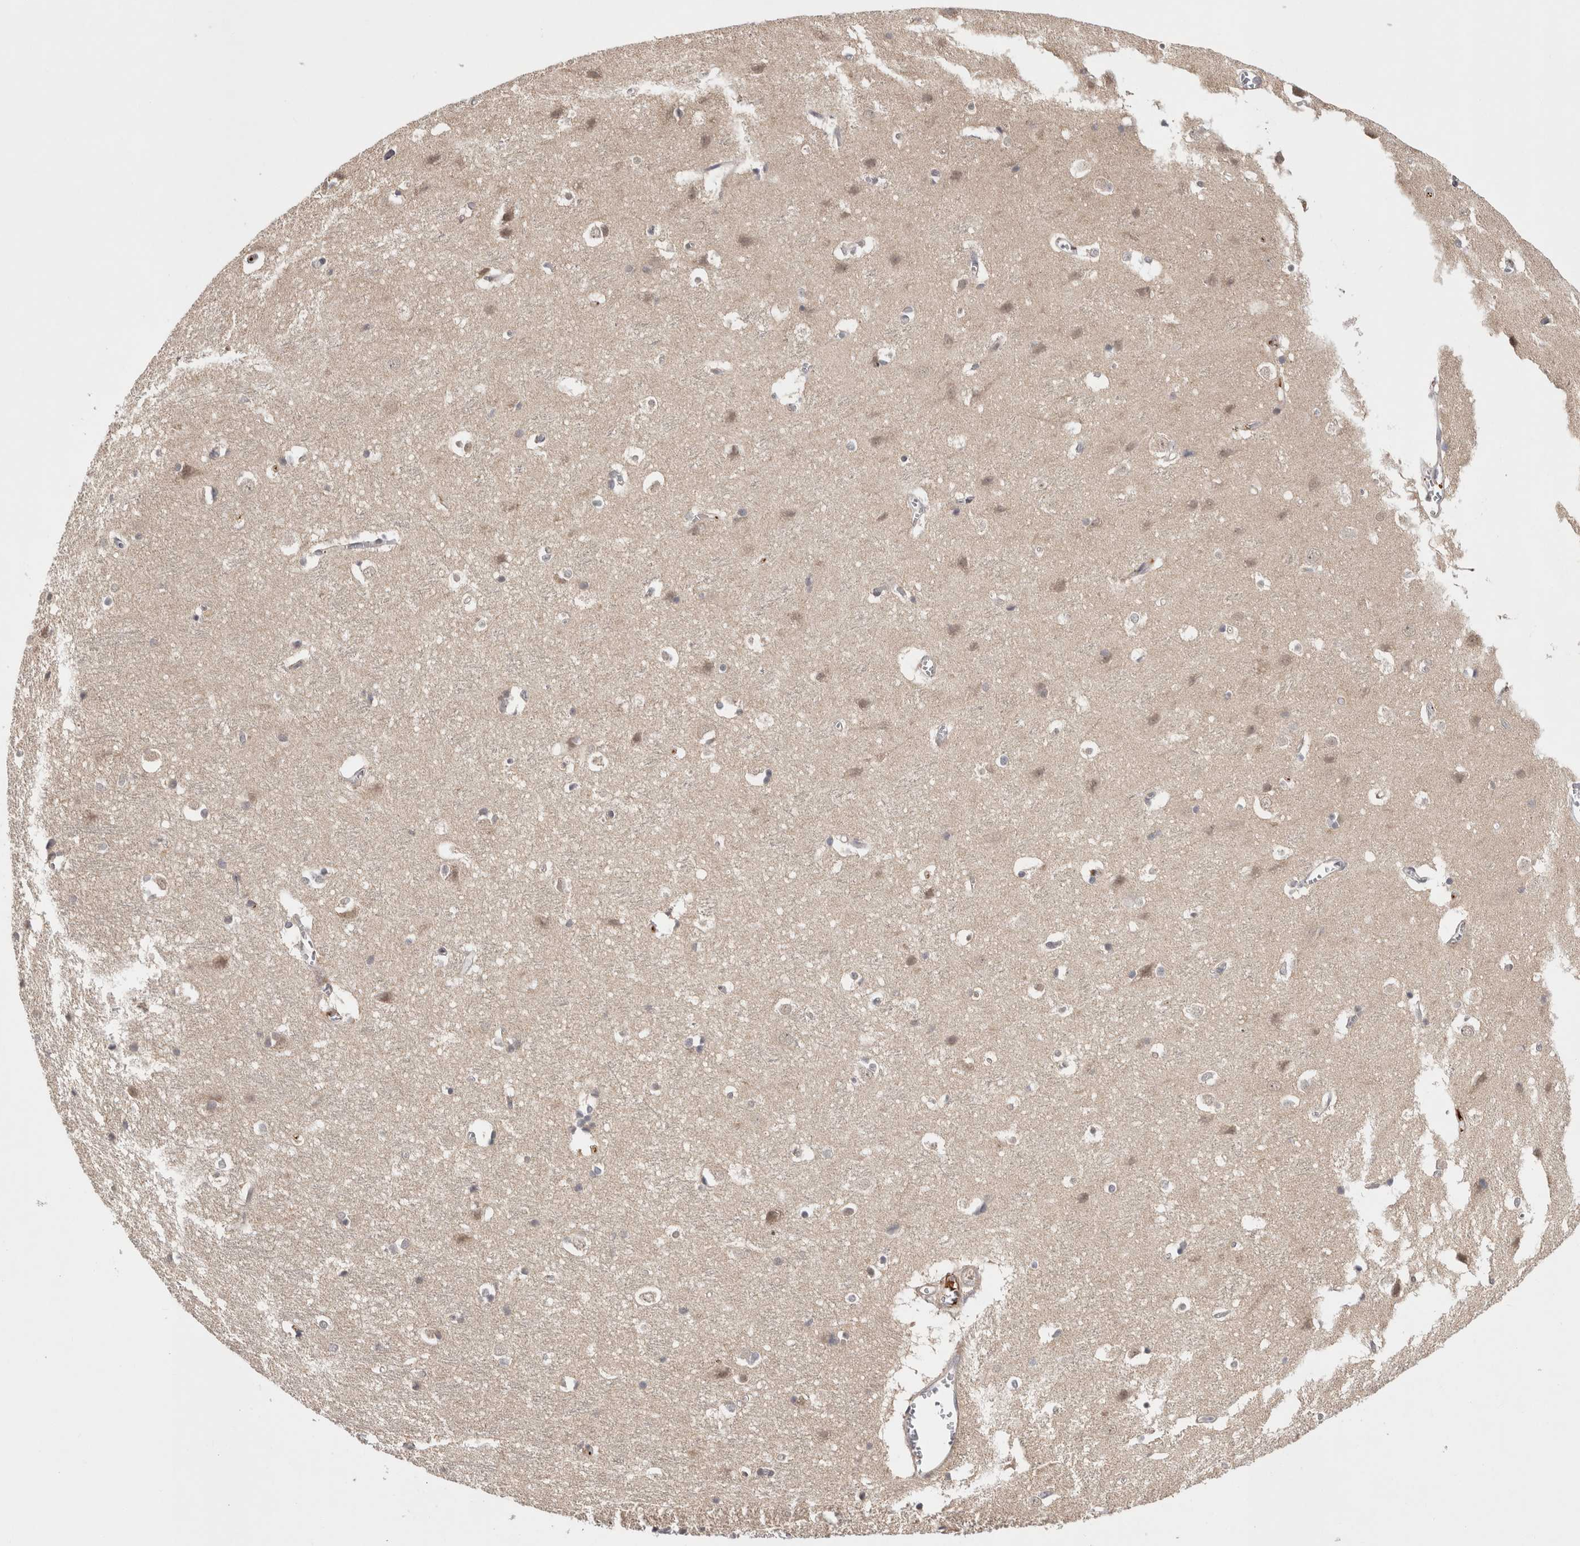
{"staining": {"intensity": "moderate", "quantity": "25%-75%", "location": "cytoplasmic/membranous"}, "tissue": "cerebral cortex", "cell_type": "Endothelial cells", "image_type": "normal", "snomed": [{"axis": "morphology", "description": "Normal tissue, NOS"}, {"axis": "topography", "description": "Cerebral cortex"}], "caption": "Immunohistochemical staining of benign cerebral cortex reveals 25%-75% levels of moderate cytoplasmic/membranous protein expression in approximately 25%-75% of endothelial cells. The staining was performed using DAB (3,3'-diaminobenzidine), with brown indicating positive protein expression. Nuclei are stained blue with hematoxylin.", "gene": "ZNF318", "patient": {"sex": "male", "age": 54}}